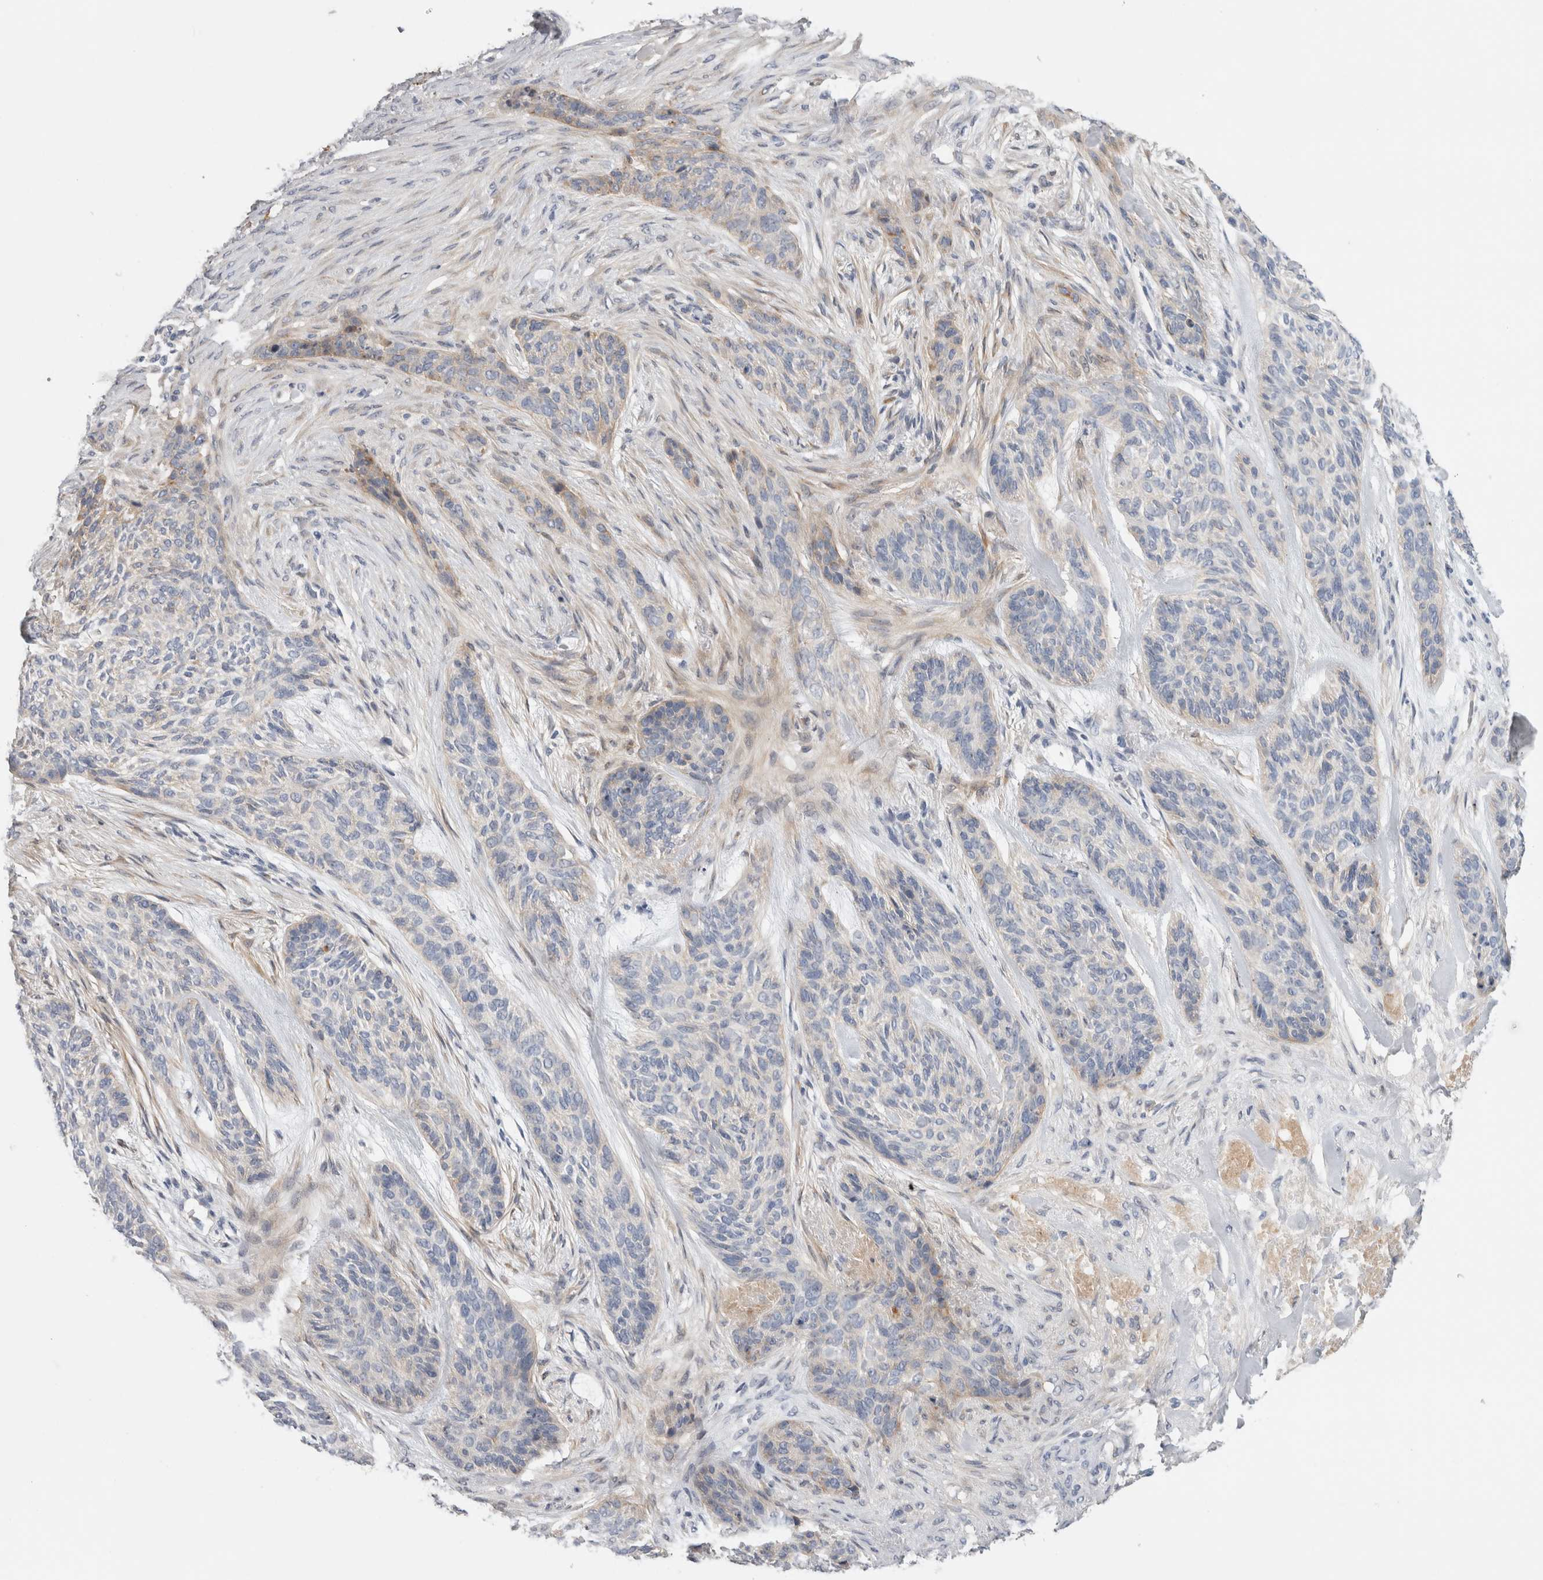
{"staining": {"intensity": "weak", "quantity": "<25%", "location": "cytoplasmic/membranous"}, "tissue": "skin cancer", "cell_type": "Tumor cells", "image_type": "cancer", "snomed": [{"axis": "morphology", "description": "Basal cell carcinoma"}, {"axis": "topography", "description": "Skin"}], "caption": "Skin basal cell carcinoma was stained to show a protein in brown. There is no significant positivity in tumor cells.", "gene": "SLC20A2", "patient": {"sex": "male", "age": 55}}